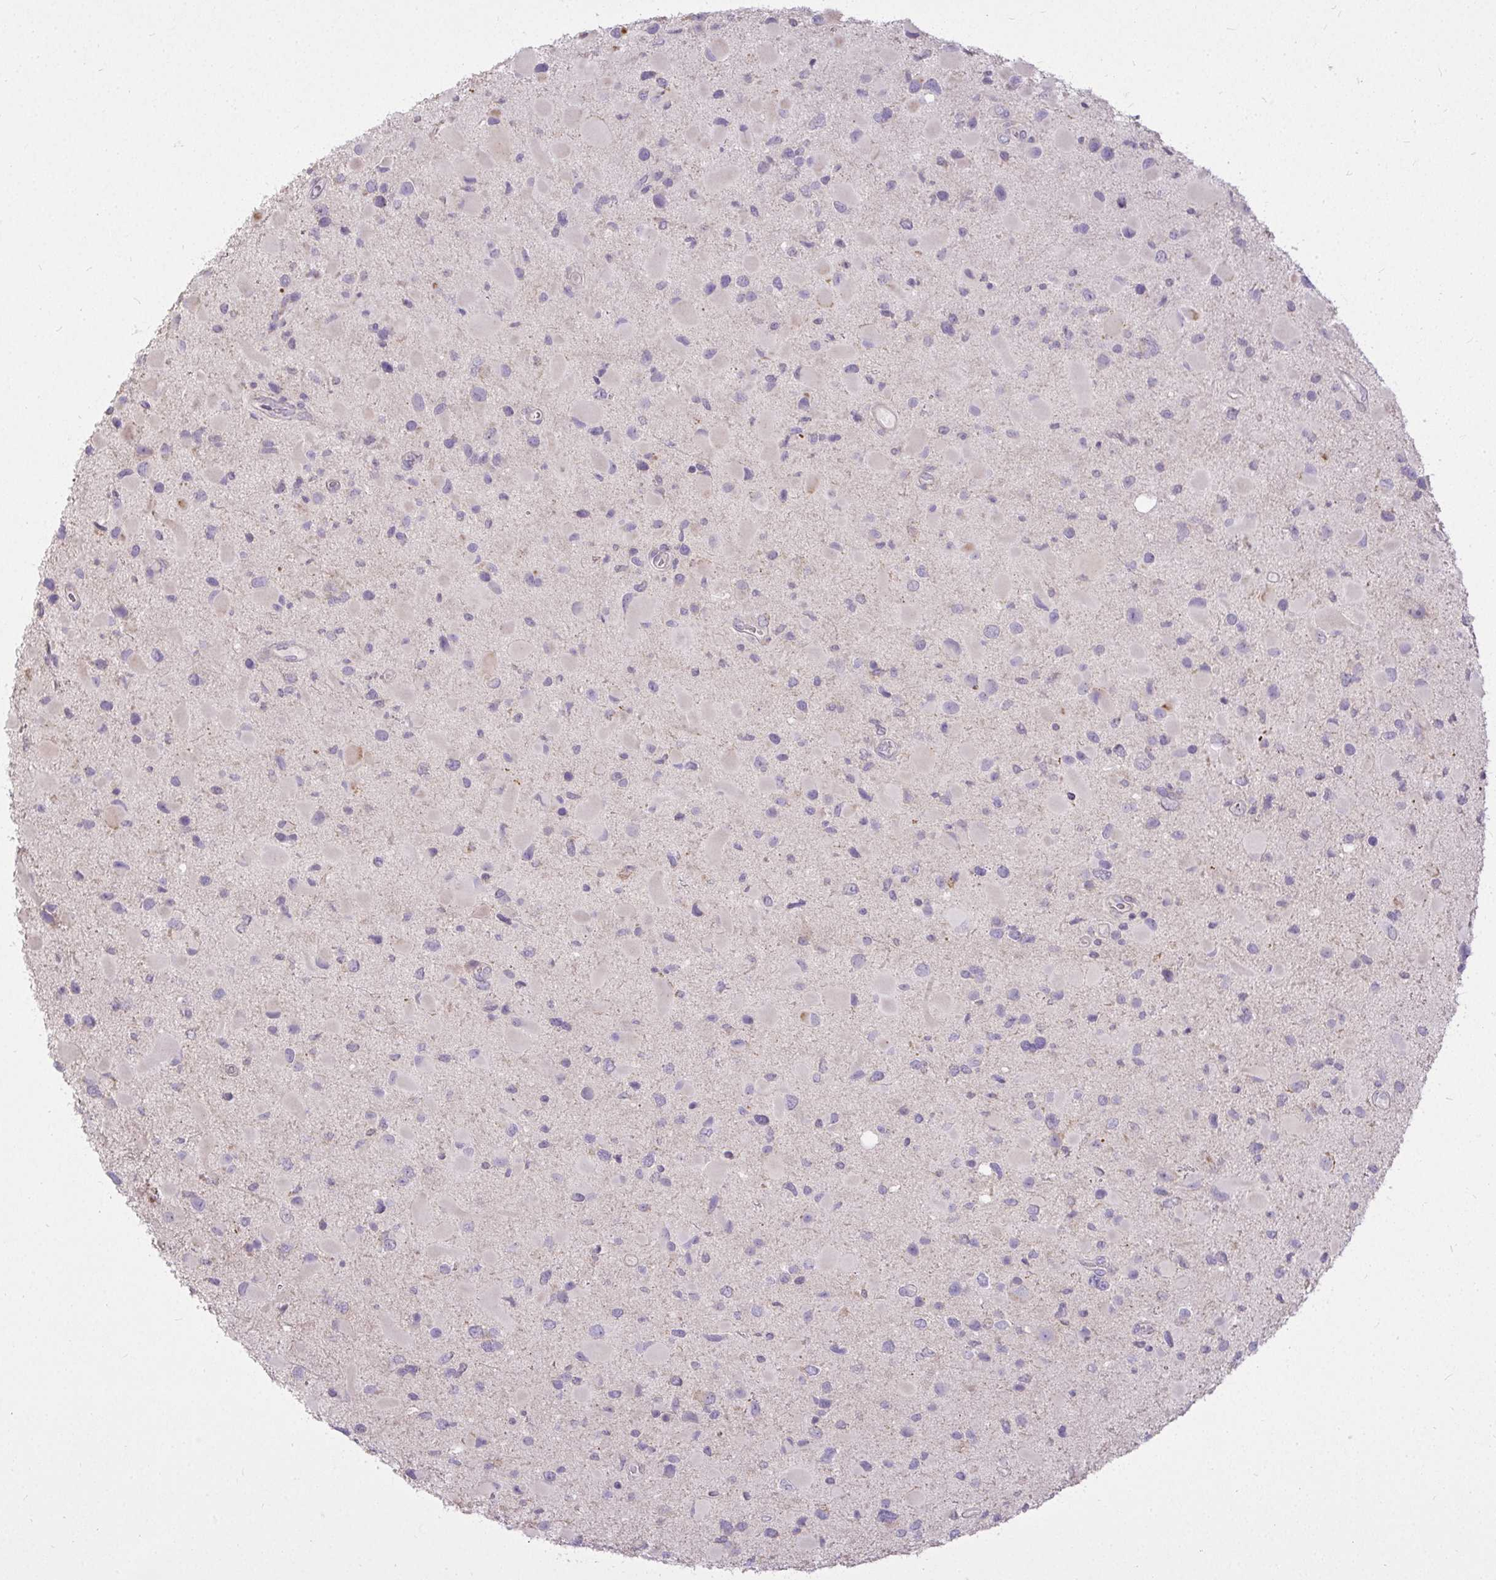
{"staining": {"intensity": "negative", "quantity": "none", "location": "none"}, "tissue": "glioma", "cell_type": "Tumor cells", "image_type": "cancer", "snomed": [{"axis": "morphology", "description": "Glioma, malignant, Low grade"}, {"axis": "topography", "description": "Brain"}], "caption": "Tumor cells show no significant expression in malignant glioma (low-grade).", "gene": "STRIP1", "patient": {"sex": "female", "age": 32}}